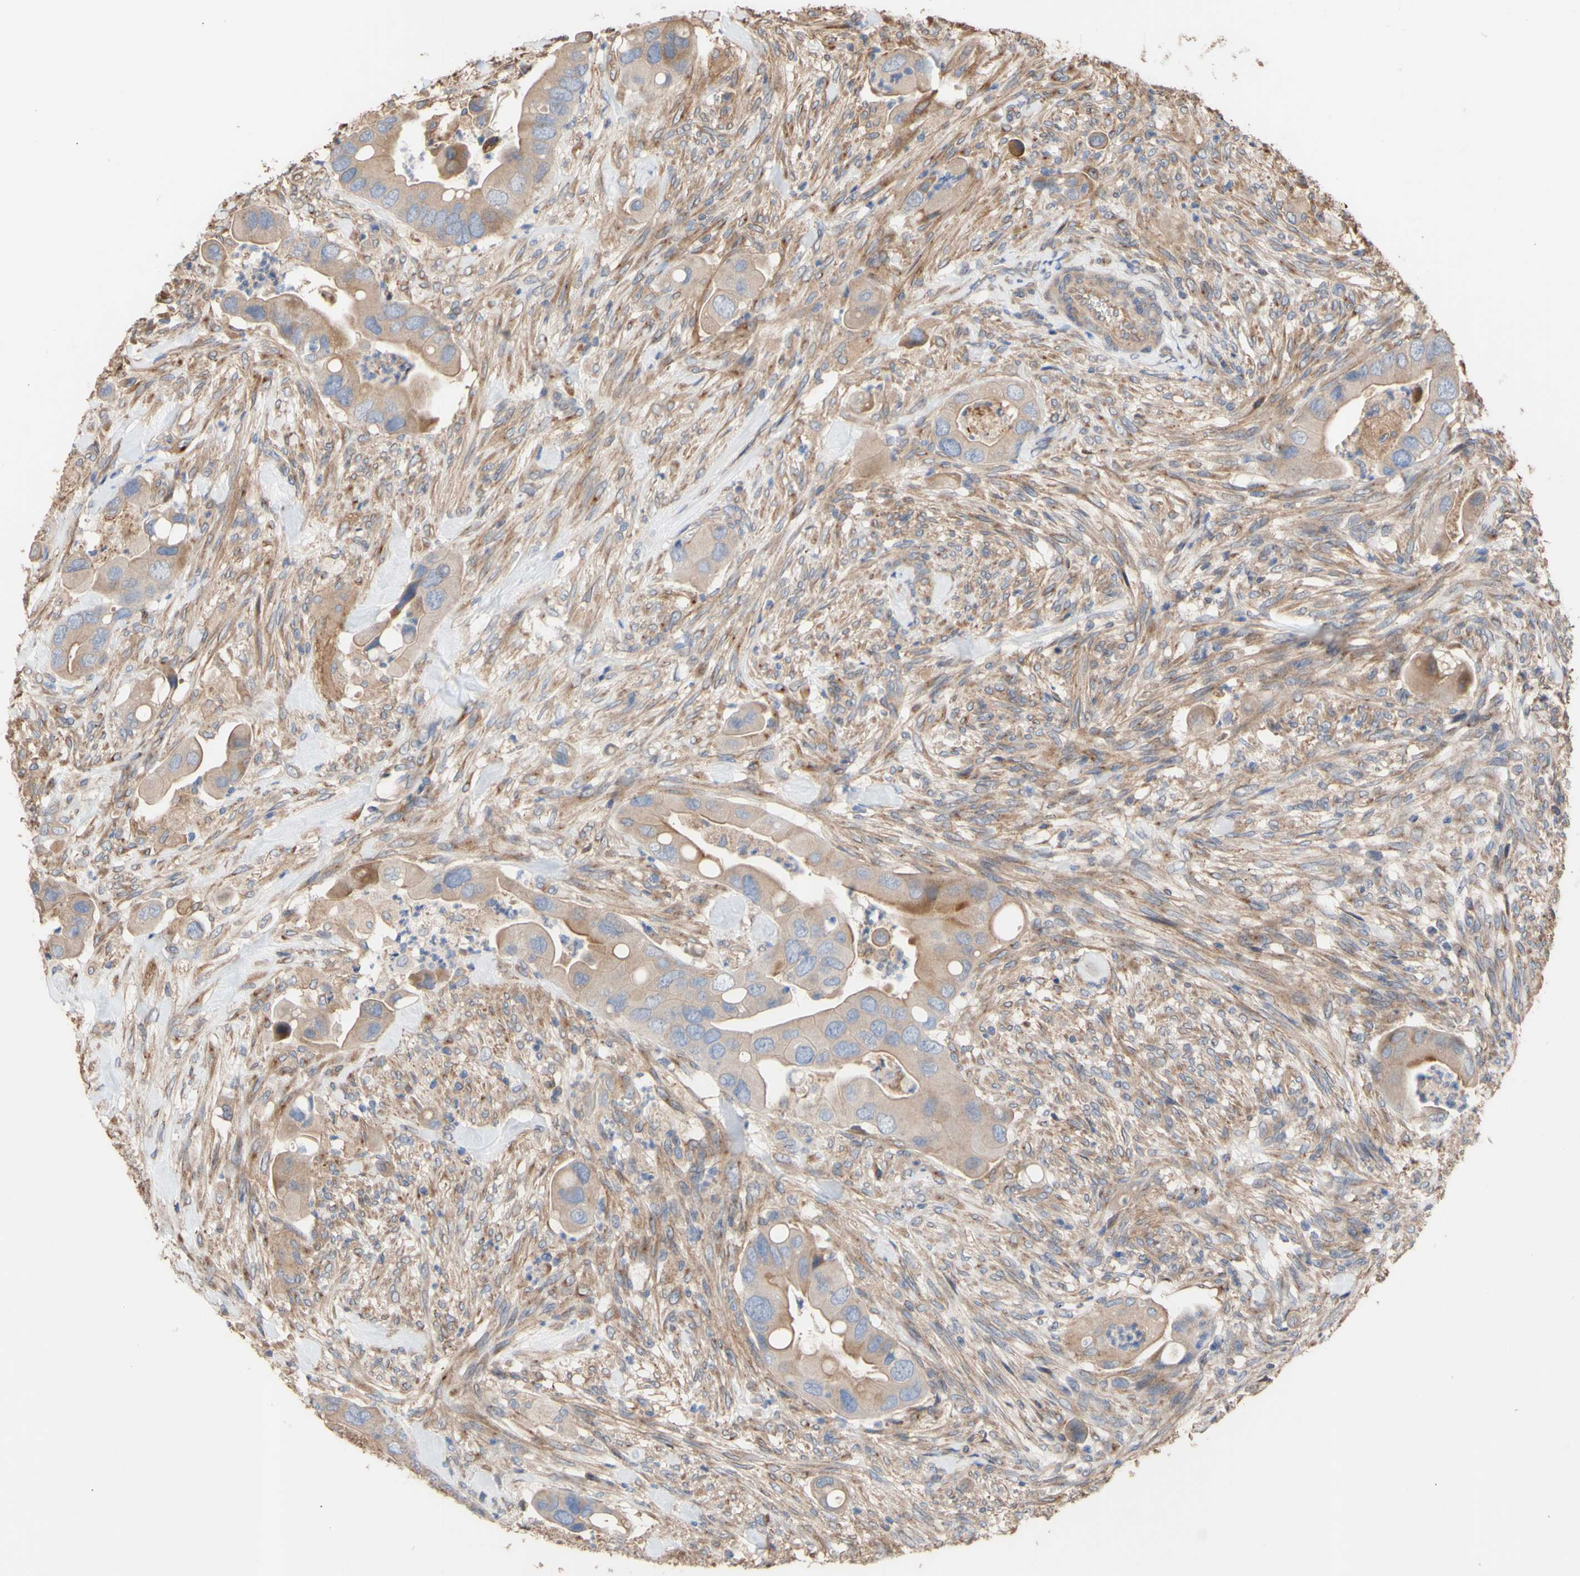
{"staining": {"intensity": "moderate", "quantity": ">75%", "location": "cytoplasmic/membranous"}, "tissue": "colorectal cancer", "cell_type": "Tumor cells", "image_type": "cancer", "snomed": [{"axis": "morphology", "description": "Adenocarcinoma, NOS"}, {"axis": "topography", "description": "Rectum"}], "caption": "Colorectal cancer (adenocarcinoma) was stained to show a protein in brown. There is medium levels of moderate cytoplasmic/membranous positivity in approximately >75% of tumor cells.", "gene": "NECTIN3", "patient": {"sex": "female", "age": 57}}